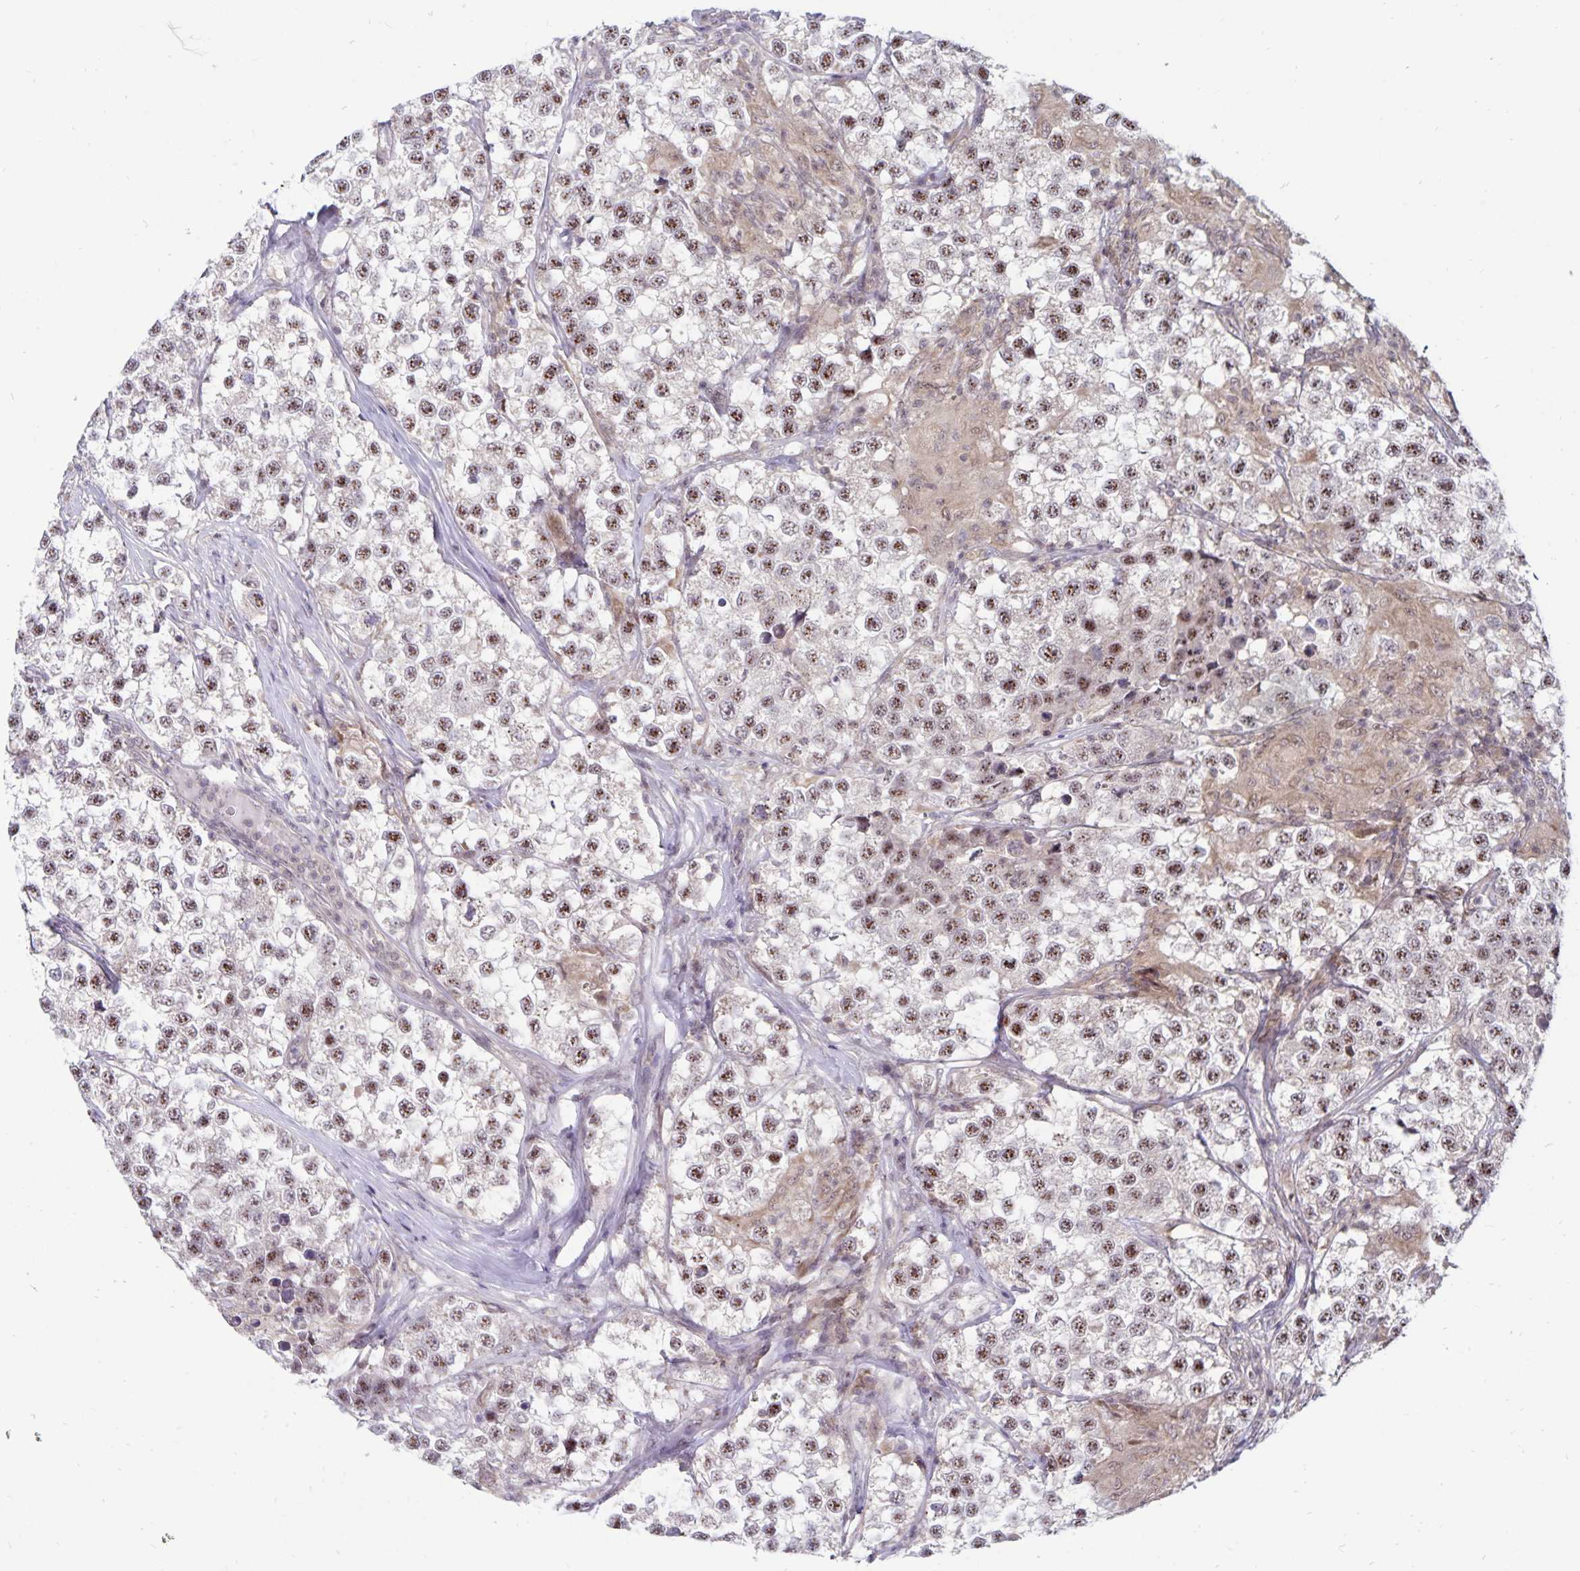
{"staining": {"intensity": "moderate", "quantity": ">75%", "location": "nuclear"}, "tissue": "testis cancer", "cell_type": "Tumor cells", "image_type": "cancer", "snomed": [{"axis": "morphology", "description": "Seminoma, NOS"}, {"axis": "topography", "description": "Testis"}], "caption": "Seminoma (testis) stained with a brown dye demonstrates moderate nuclear positive positivity in about >75% of tumor cells.", "gene": "EXOC6B", "patient": {"sex": "male", "age": 46}}